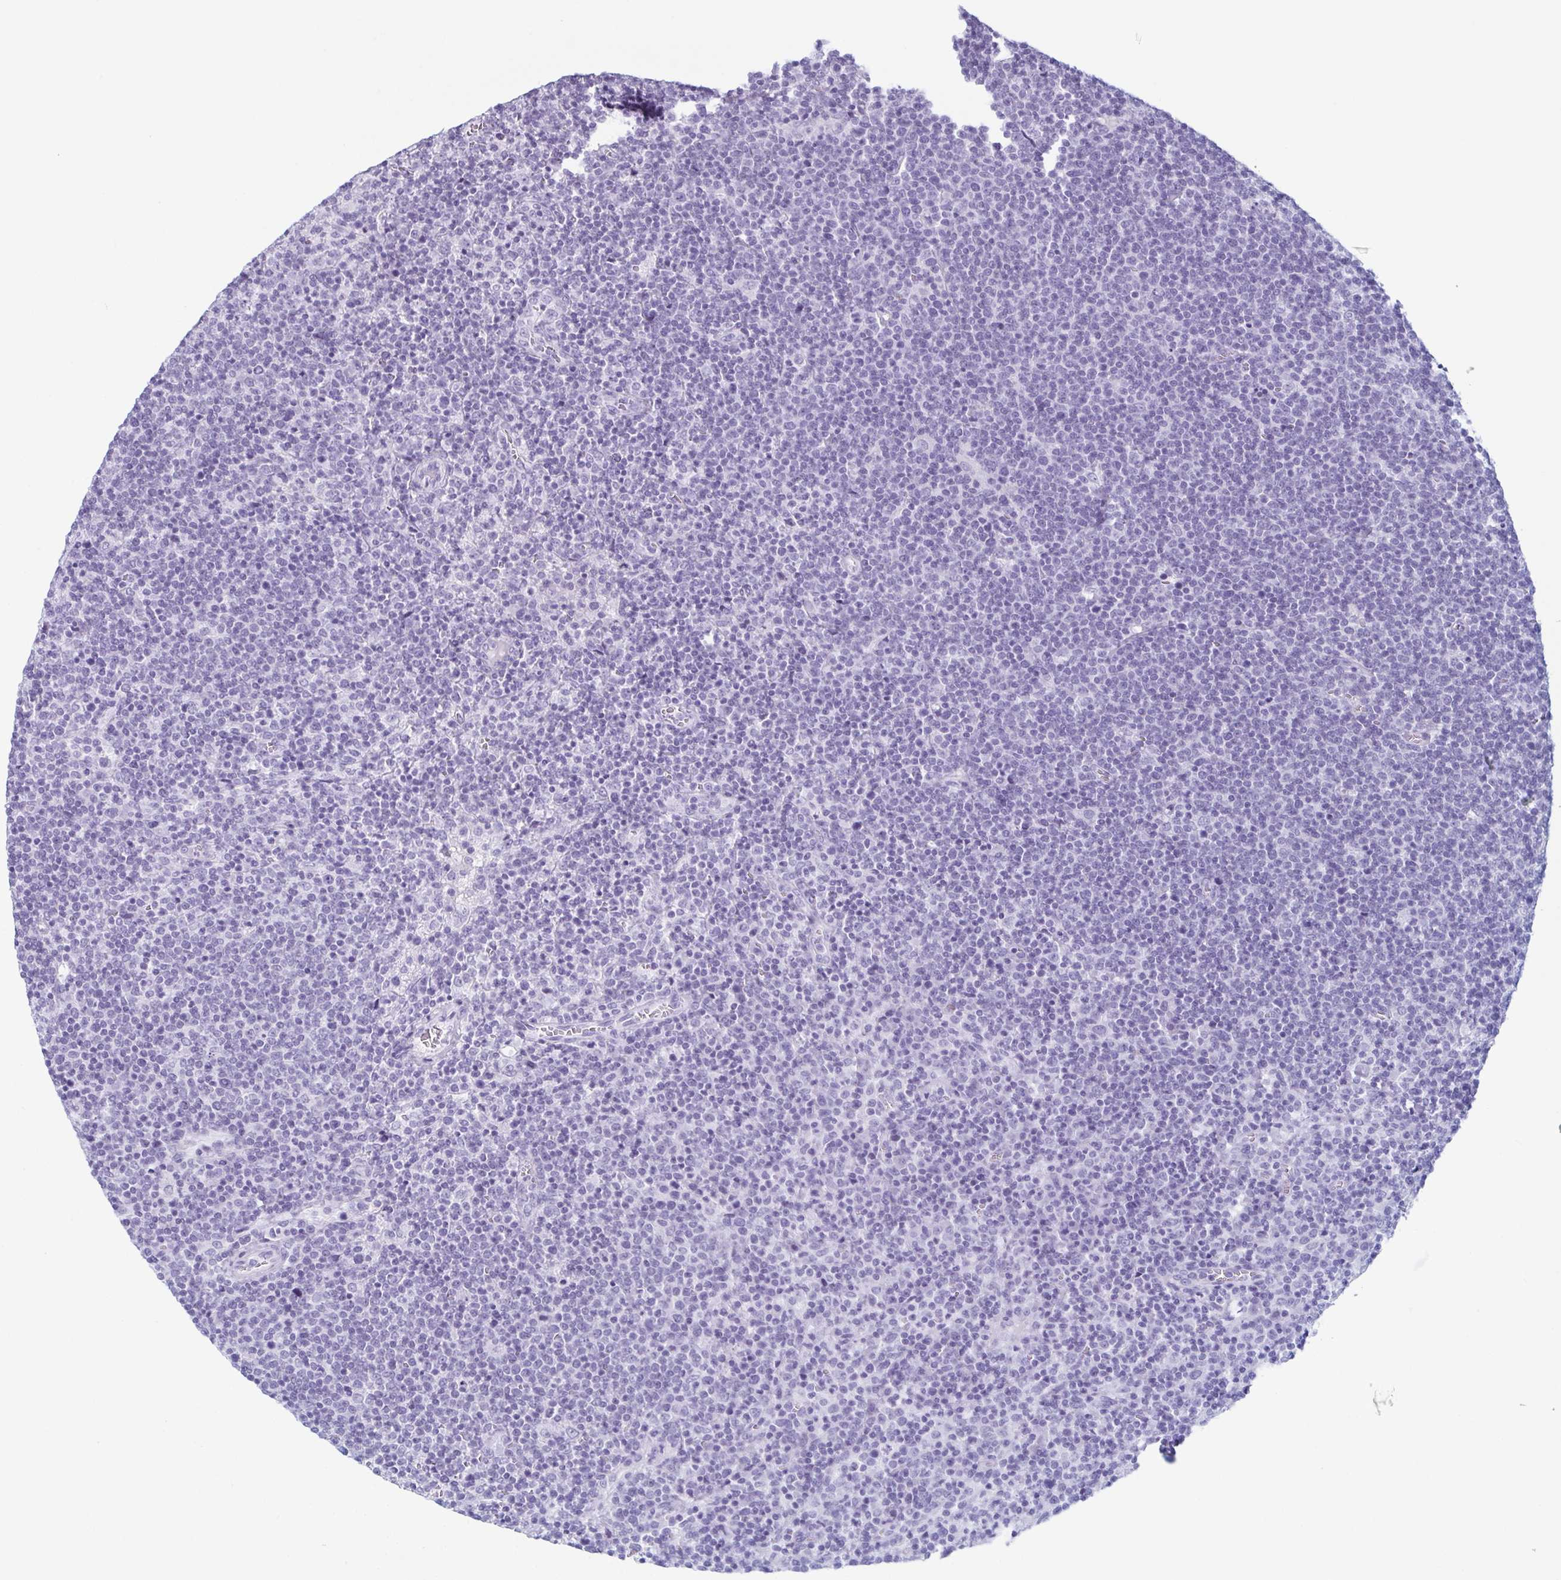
{"staining": {"intensity": "negative", "quantity": "none", "location": "none"}, "tissue": "lymphoma", "cell_type": "Tumor cells", "image_type": "cancer", "snomed": [{"axis": "morphology", "description": "Malignant lymphoma, non-Hodgkin's type, High grade"}, {"axis": "topography", "description": "Lymph node"}], "caption": "Tumor cells are negative for protein expression in human malignant lymphoma, non-Hodgkin's type (high-grade).", "gene": "ENKUR", "patient": {"sex": "male", "age": 61}}